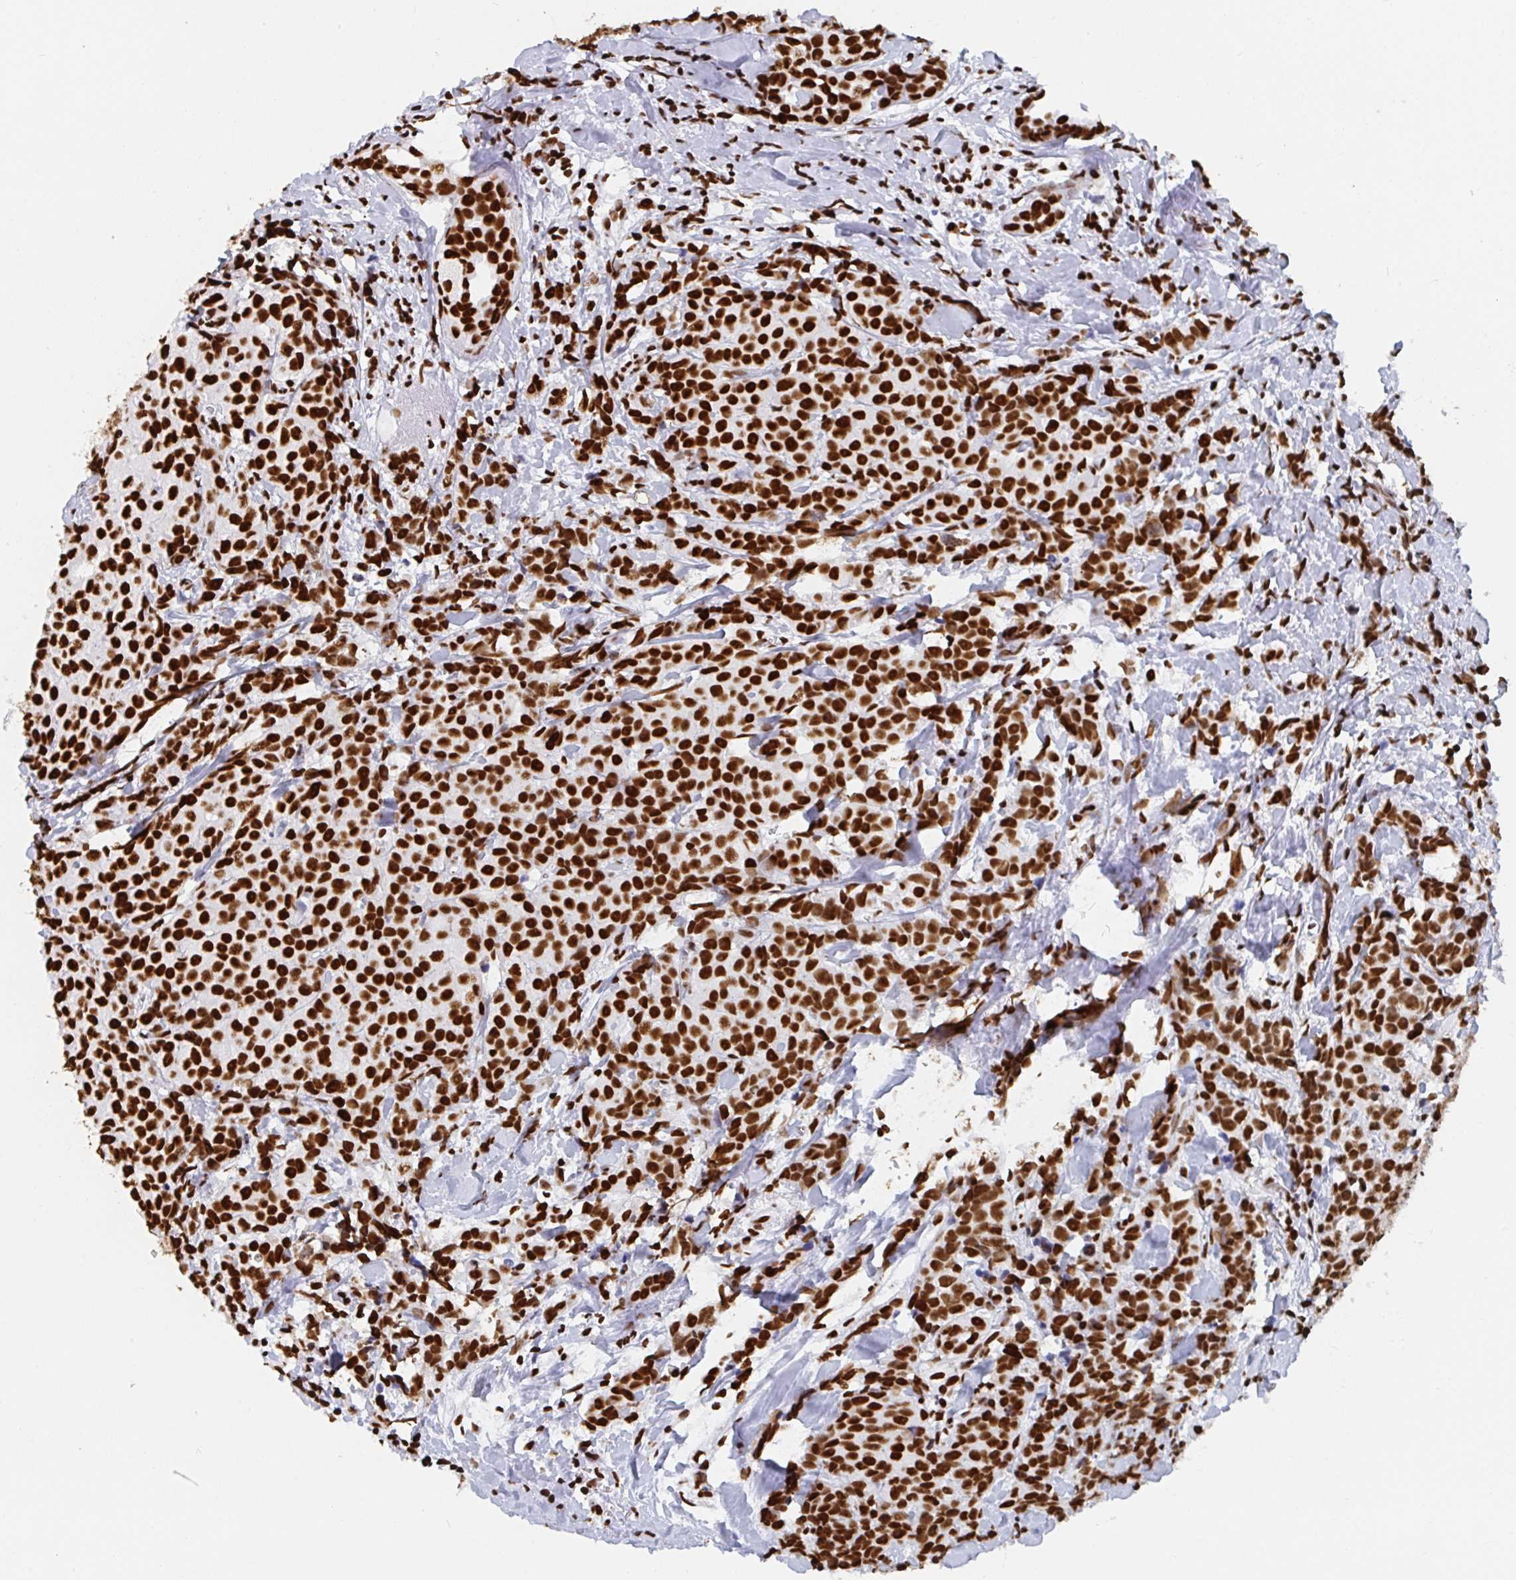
{"staining": {"intensity": "strong", "quantity": ">75%", "location": "nuclear"}, "tissue": "breast cancer", "cell_type": "Tumor cells", "image_type": "cancer", "snomed": [{"axis": "morphology", "description": "Duct carcinoma"}, {"axis": "topography", "description": "Breast"}], "caption": "Protein analysis of breast cancer (intraductal carcinoma) tissue reveals strong nuclear positivity in about >75% of tumor cells.", "gene": "EWSR1", "patient": {"sex": "female", "age": 80}}